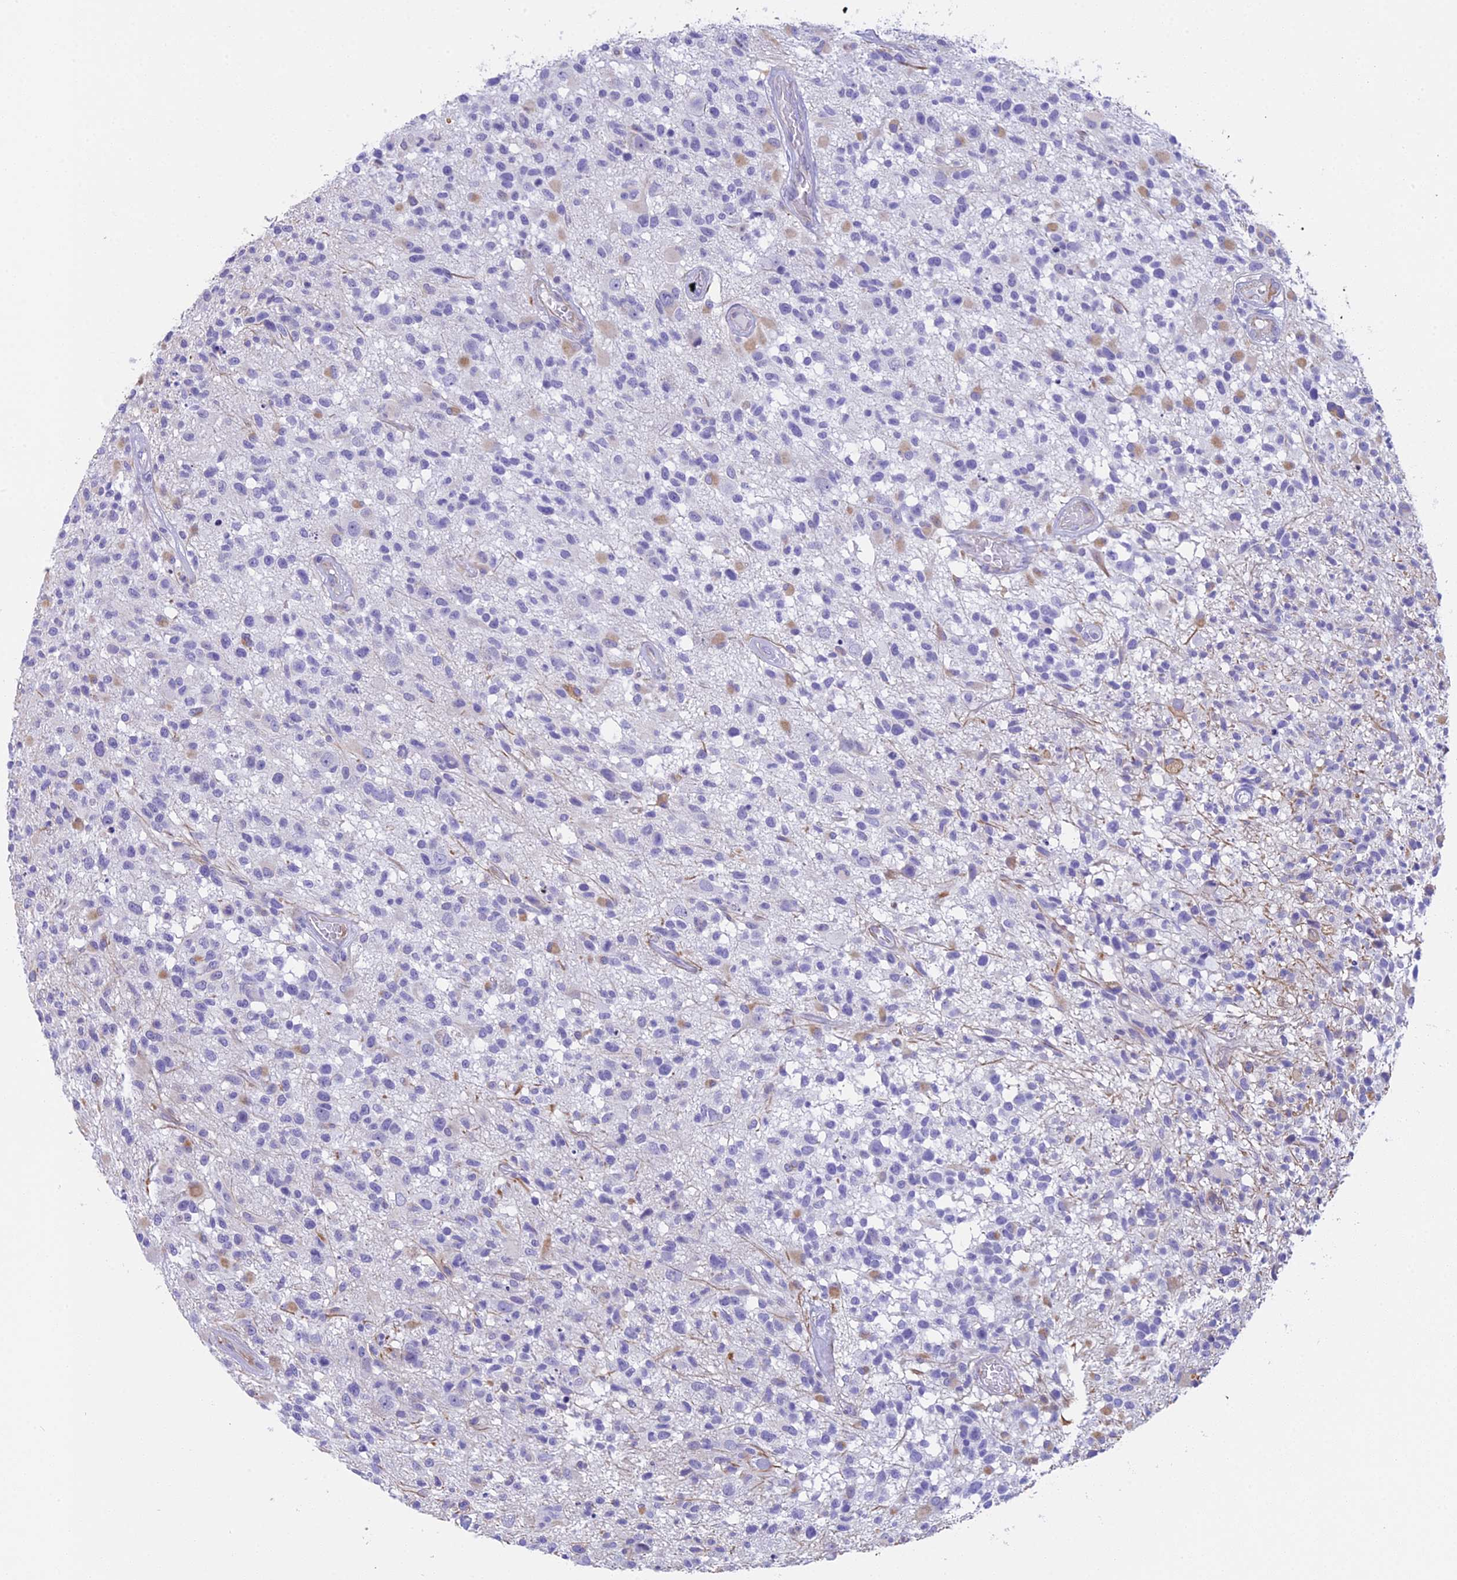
{"staining": {"intensity": "negative", "quantity": "none", "location": "none"}, "tissue": "glioma", "cell_type": "Tumor cells", "image_type": "cancer", "snomed": [{"axis": "morphology", "description": "Glioma, malignant, High grade"}, {"axis": "morphology", "description": "Glioblastoma, NOS"}, {"axis": "topography", "description": "Brain"}], "caption": "Glioblastoma was stained to show a protein in brown. There is no significant positivity in tumor cells.", "gene": "TACSTD2", "patient": {"sex": "male", "age": 60}}